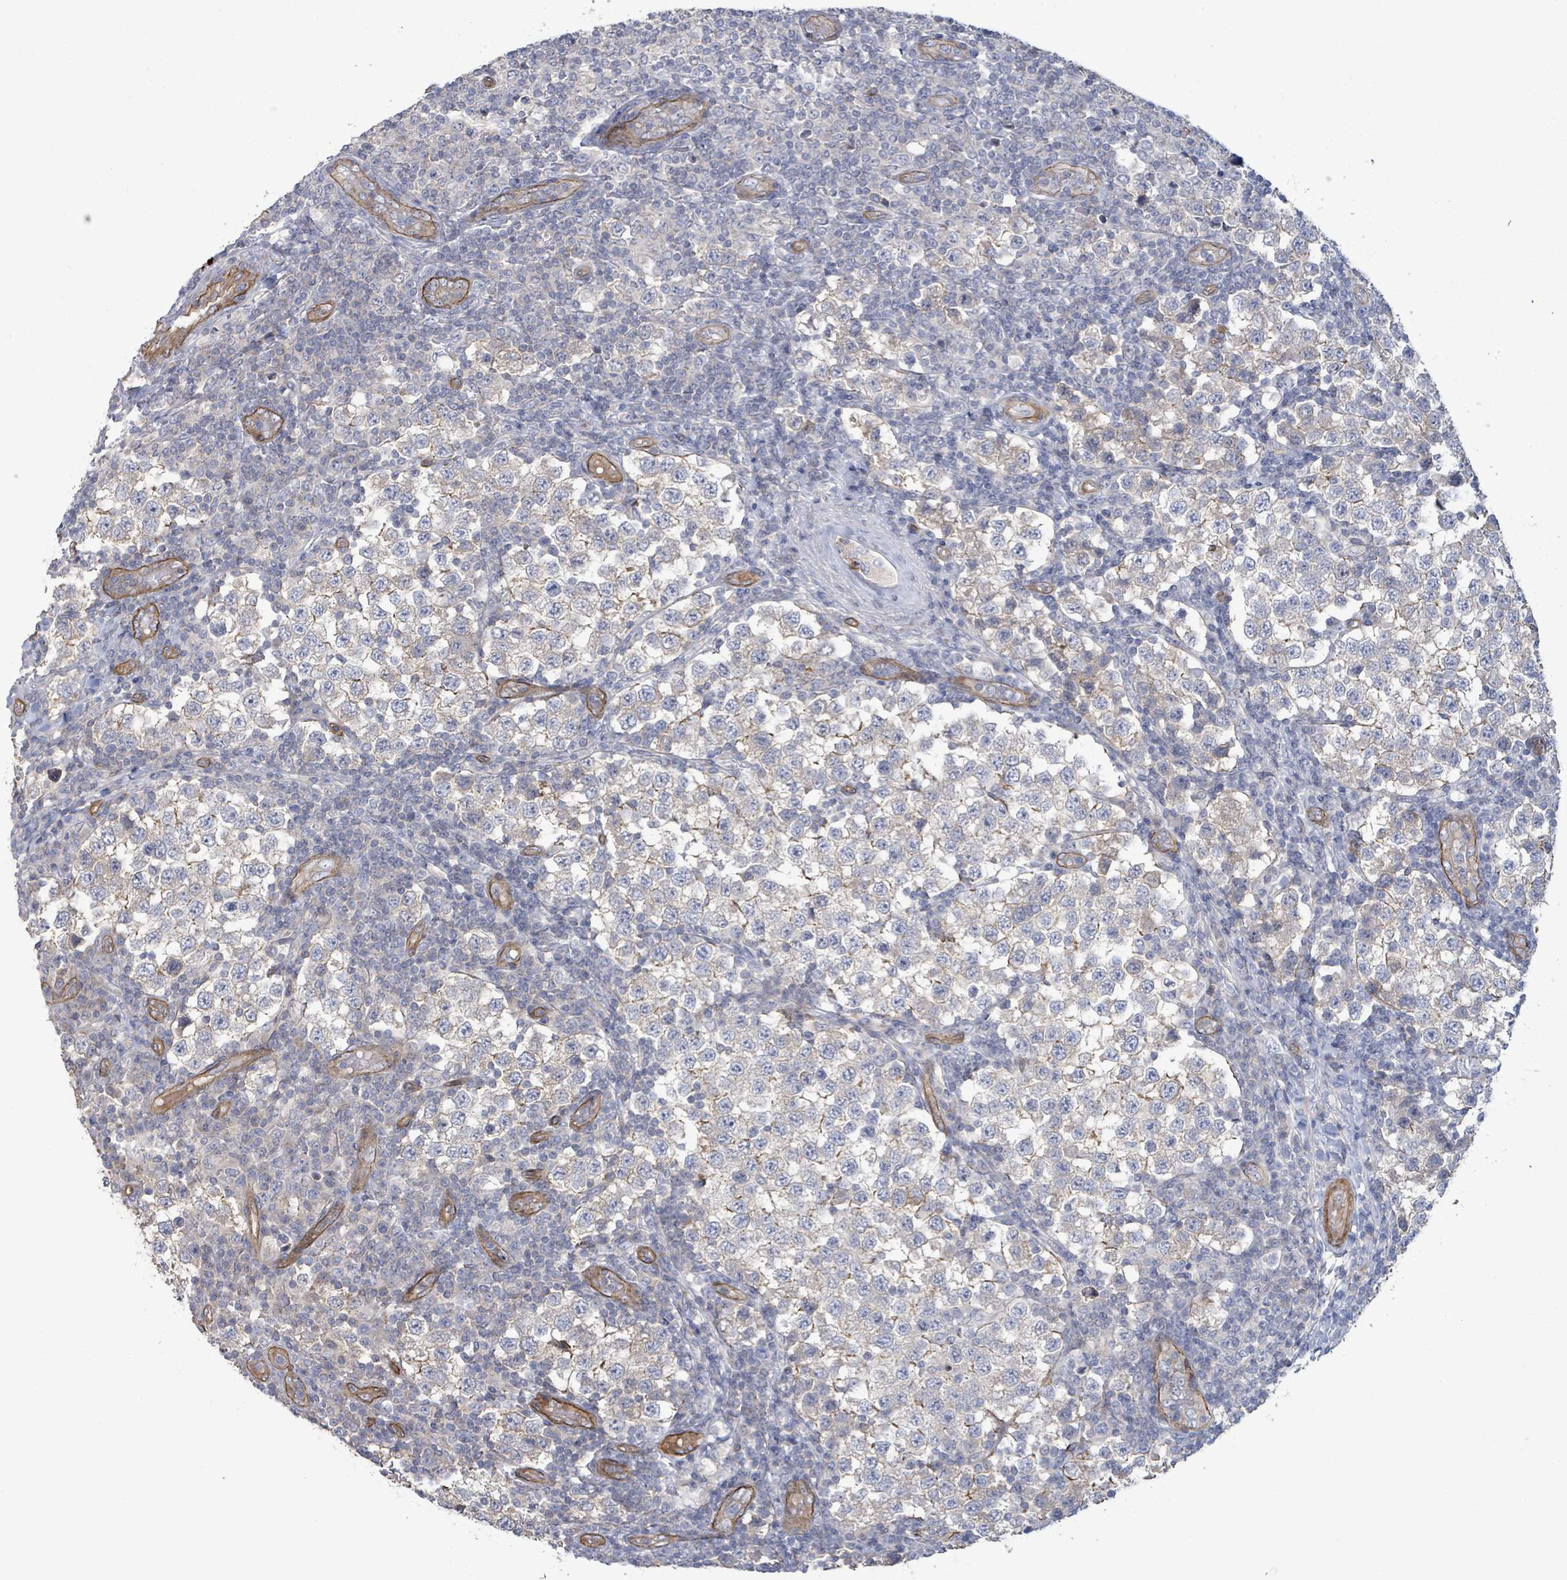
{"staining": {"intensity": "negative", "quantity": "none", "location": "none"}, "tissue": "testis cancer", "cell_type": "Tumor cells", "image_type": "cancer", "snomed": [{"axis": "morphology", "description": "Seminoma, NOS"}, {"axis": "topography", "description": "Testis"}], "caption": "Immunohistochemistry photomicrograph of human seminoma (testis) stained for a protein (brown), which shows no positivity in tumor cells. (Stains: DAB immunohistochemistry with hematoxylin counter stain, Microscopy: brightfield microscopy at high magnification).", "gene": "KANK3", "patient": {"sex": "male", "age": 34}}